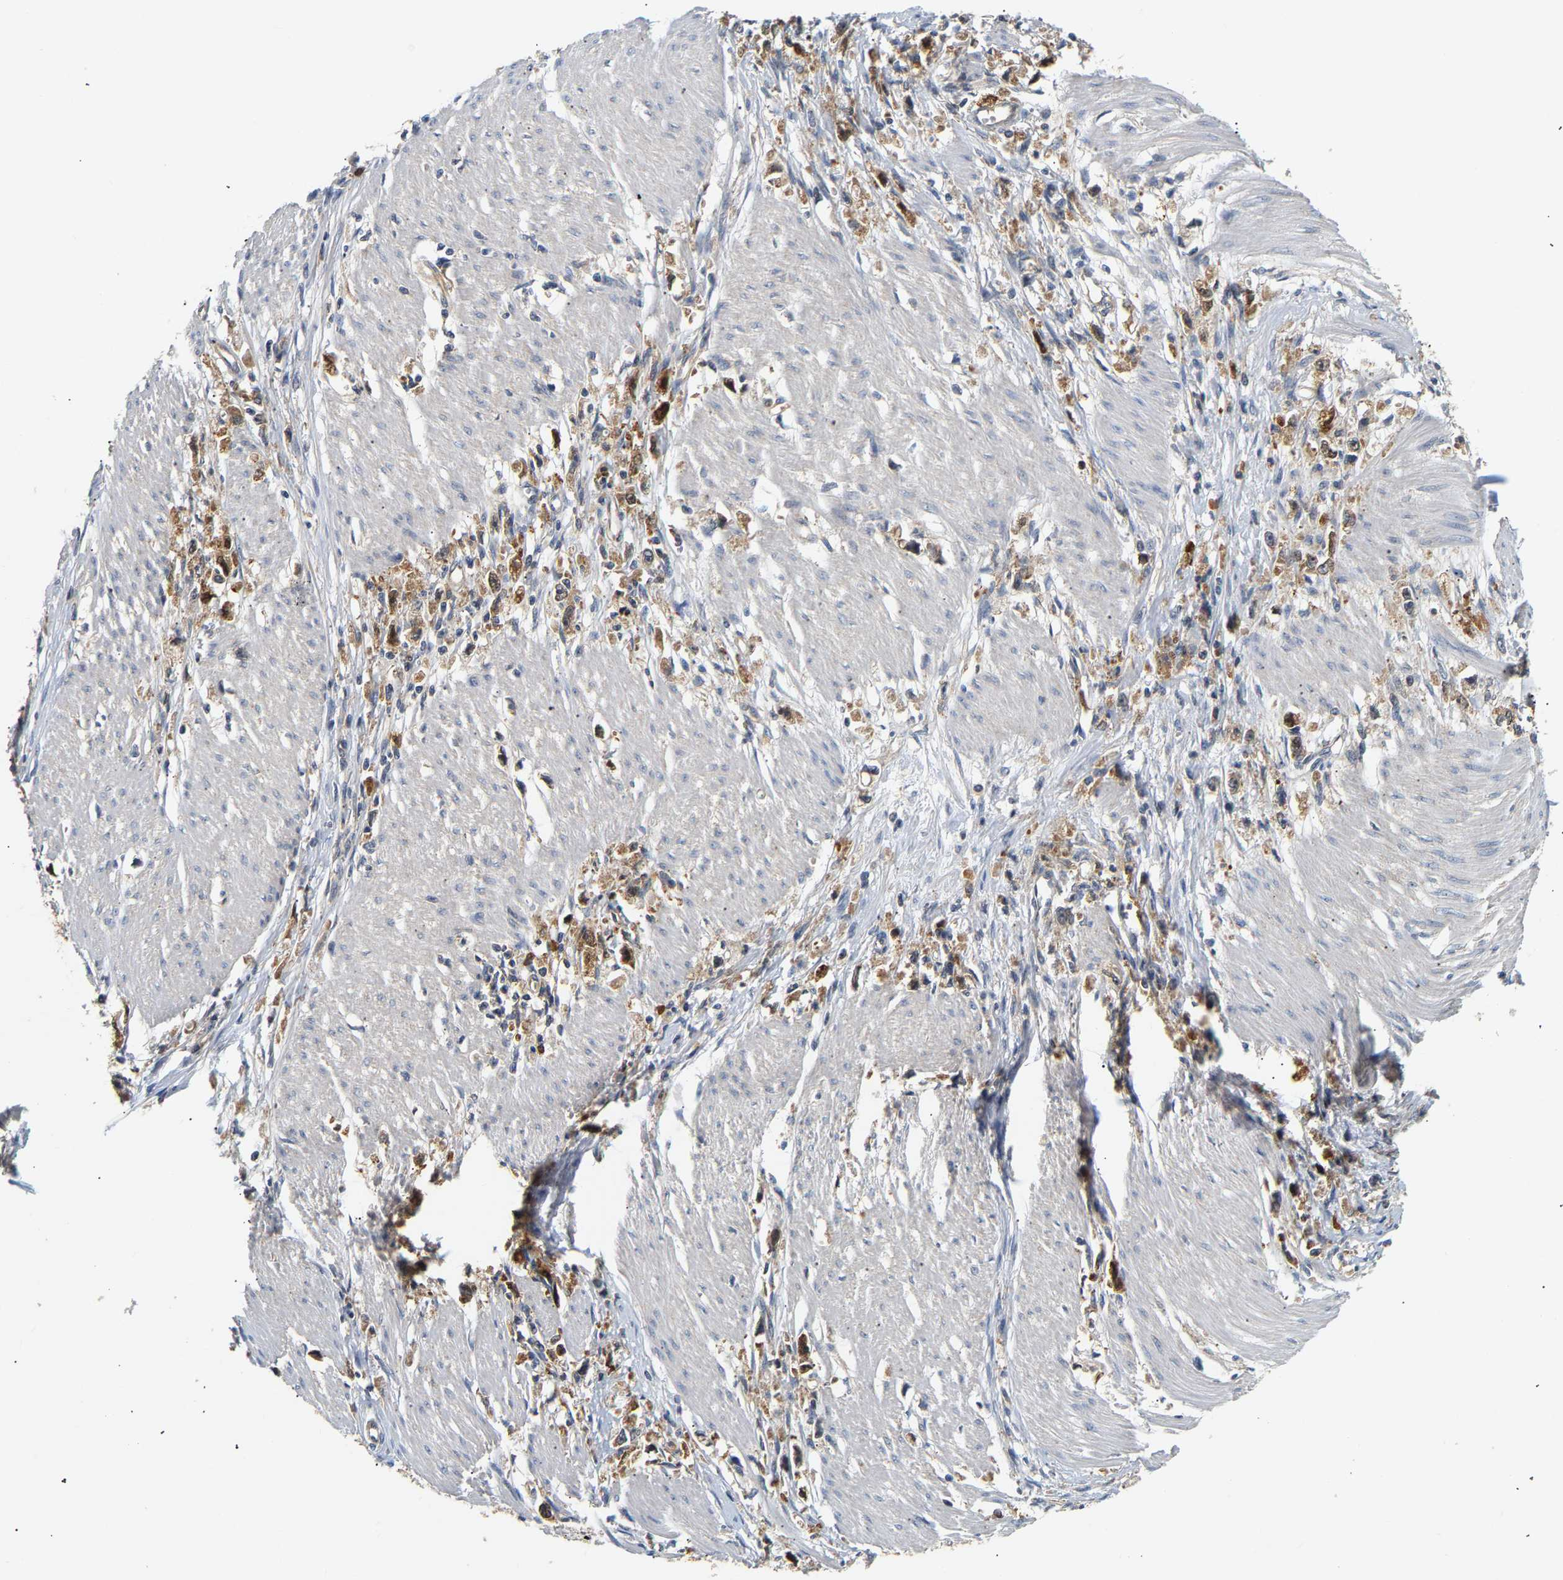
{"staining": {"intensity": "moderate", "quantity": ">75%", "location": "cytoplasmic/membranous"}, "tissue": "stomach cancer", "cell_type": "Tumor cells", "image_type": "cancer", "snomed": [{"axis": "morphology", "description": "Adenocarcinoma, NOS"}, {"axis": "topography", "description": "Stomach"}], "caption": "Stomach cancer (adenocarcinoma) stained for a protein displays moderate cytoplasmic/membranous positivity in tumor cells.", "gene": "PPID", "patient": {"sex": "female", "age": 59}}